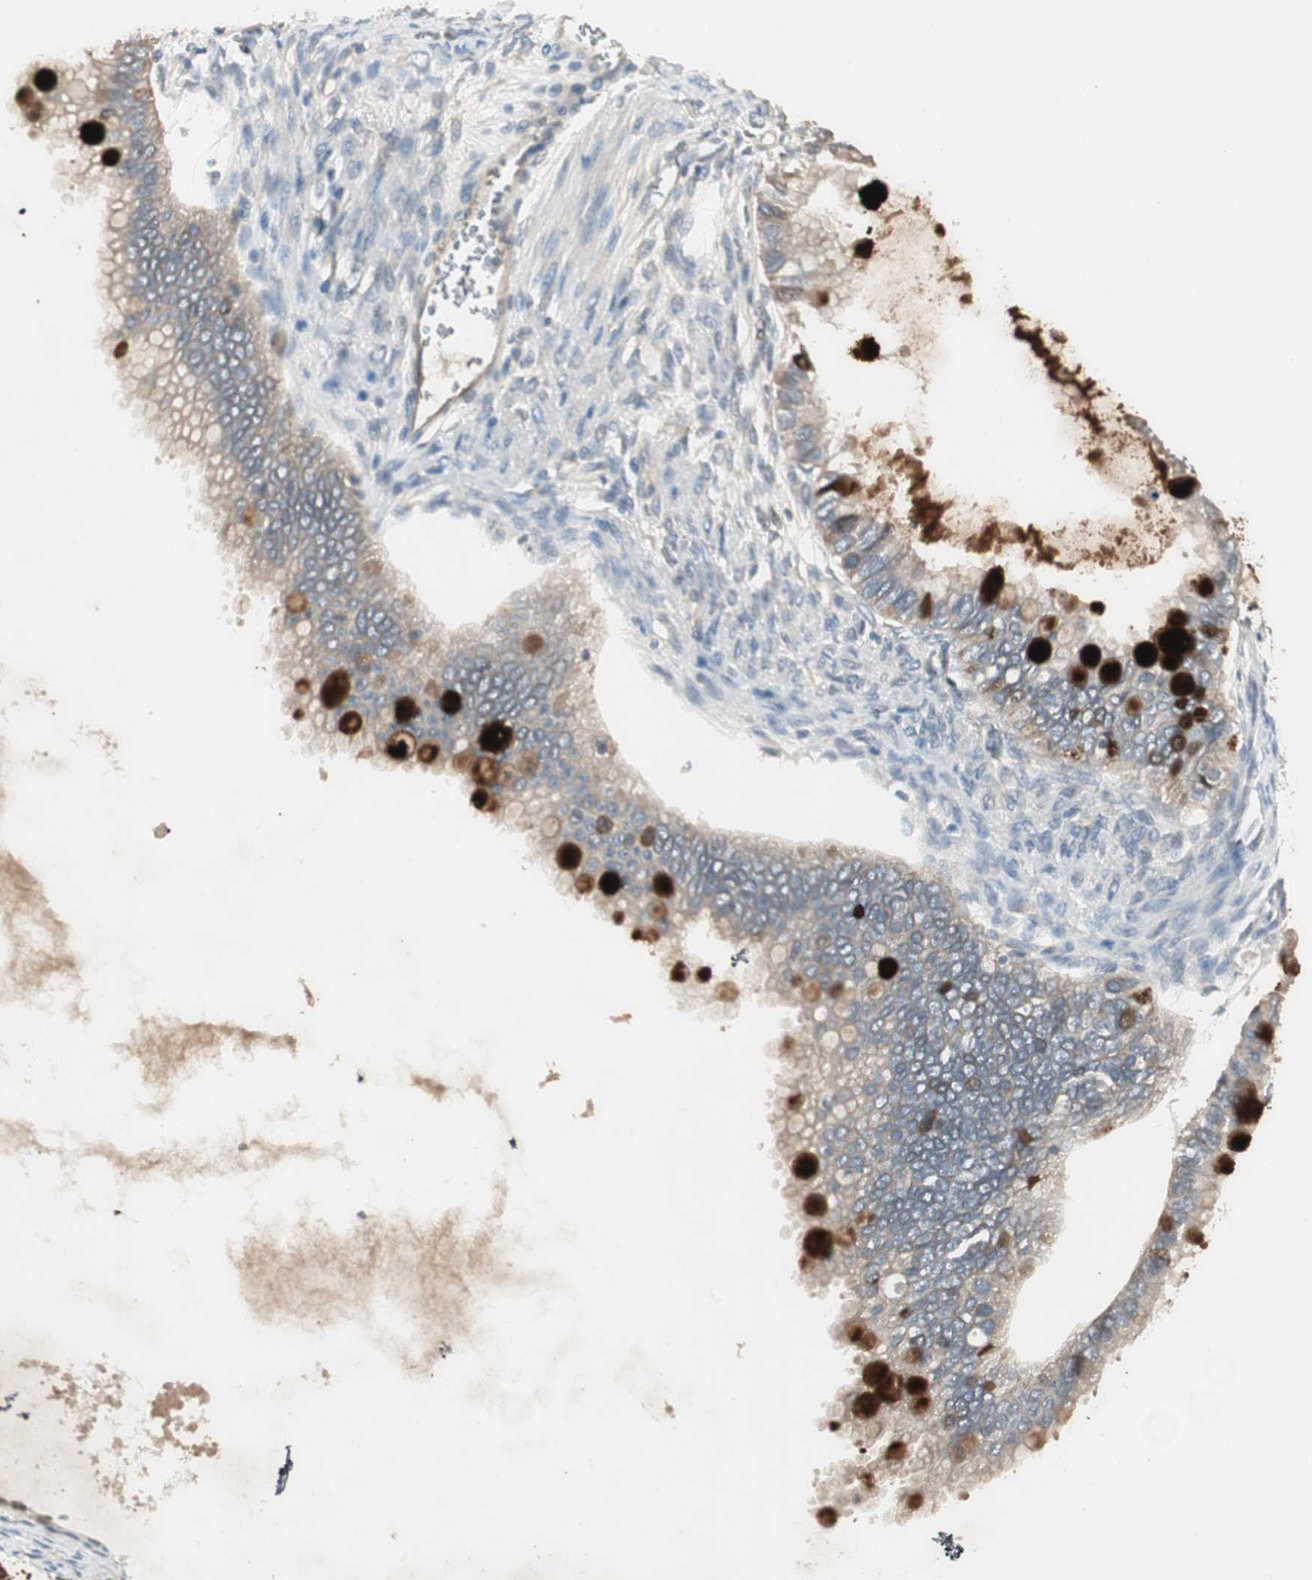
{"staining": {"intensity": "strong", "quantity": "<25%", "location": "cytoplasmic/membranous"}, "tissue": "ovarian cancer", "cell_type": "Tumor cells", "image_type": "cancer", "snomed": [{"axis": "morphology", "description": "Cystadenocarcinoma, mucinous, NOS"}, {"axis": "topography", "description": "Ovary"}], "caption": "Protein positivity by immunohistochemistry (IHC) exhibits strong cytoplasmic/membranous staining in approximately <25% of tumor cells in ovarian mucinous cystadenocarcinoma. (DAB IHC, brown staining for protein, blue staining for nuclei).", "gene": "SPINK4", "patient": {"sex": "female", "age": 80}}